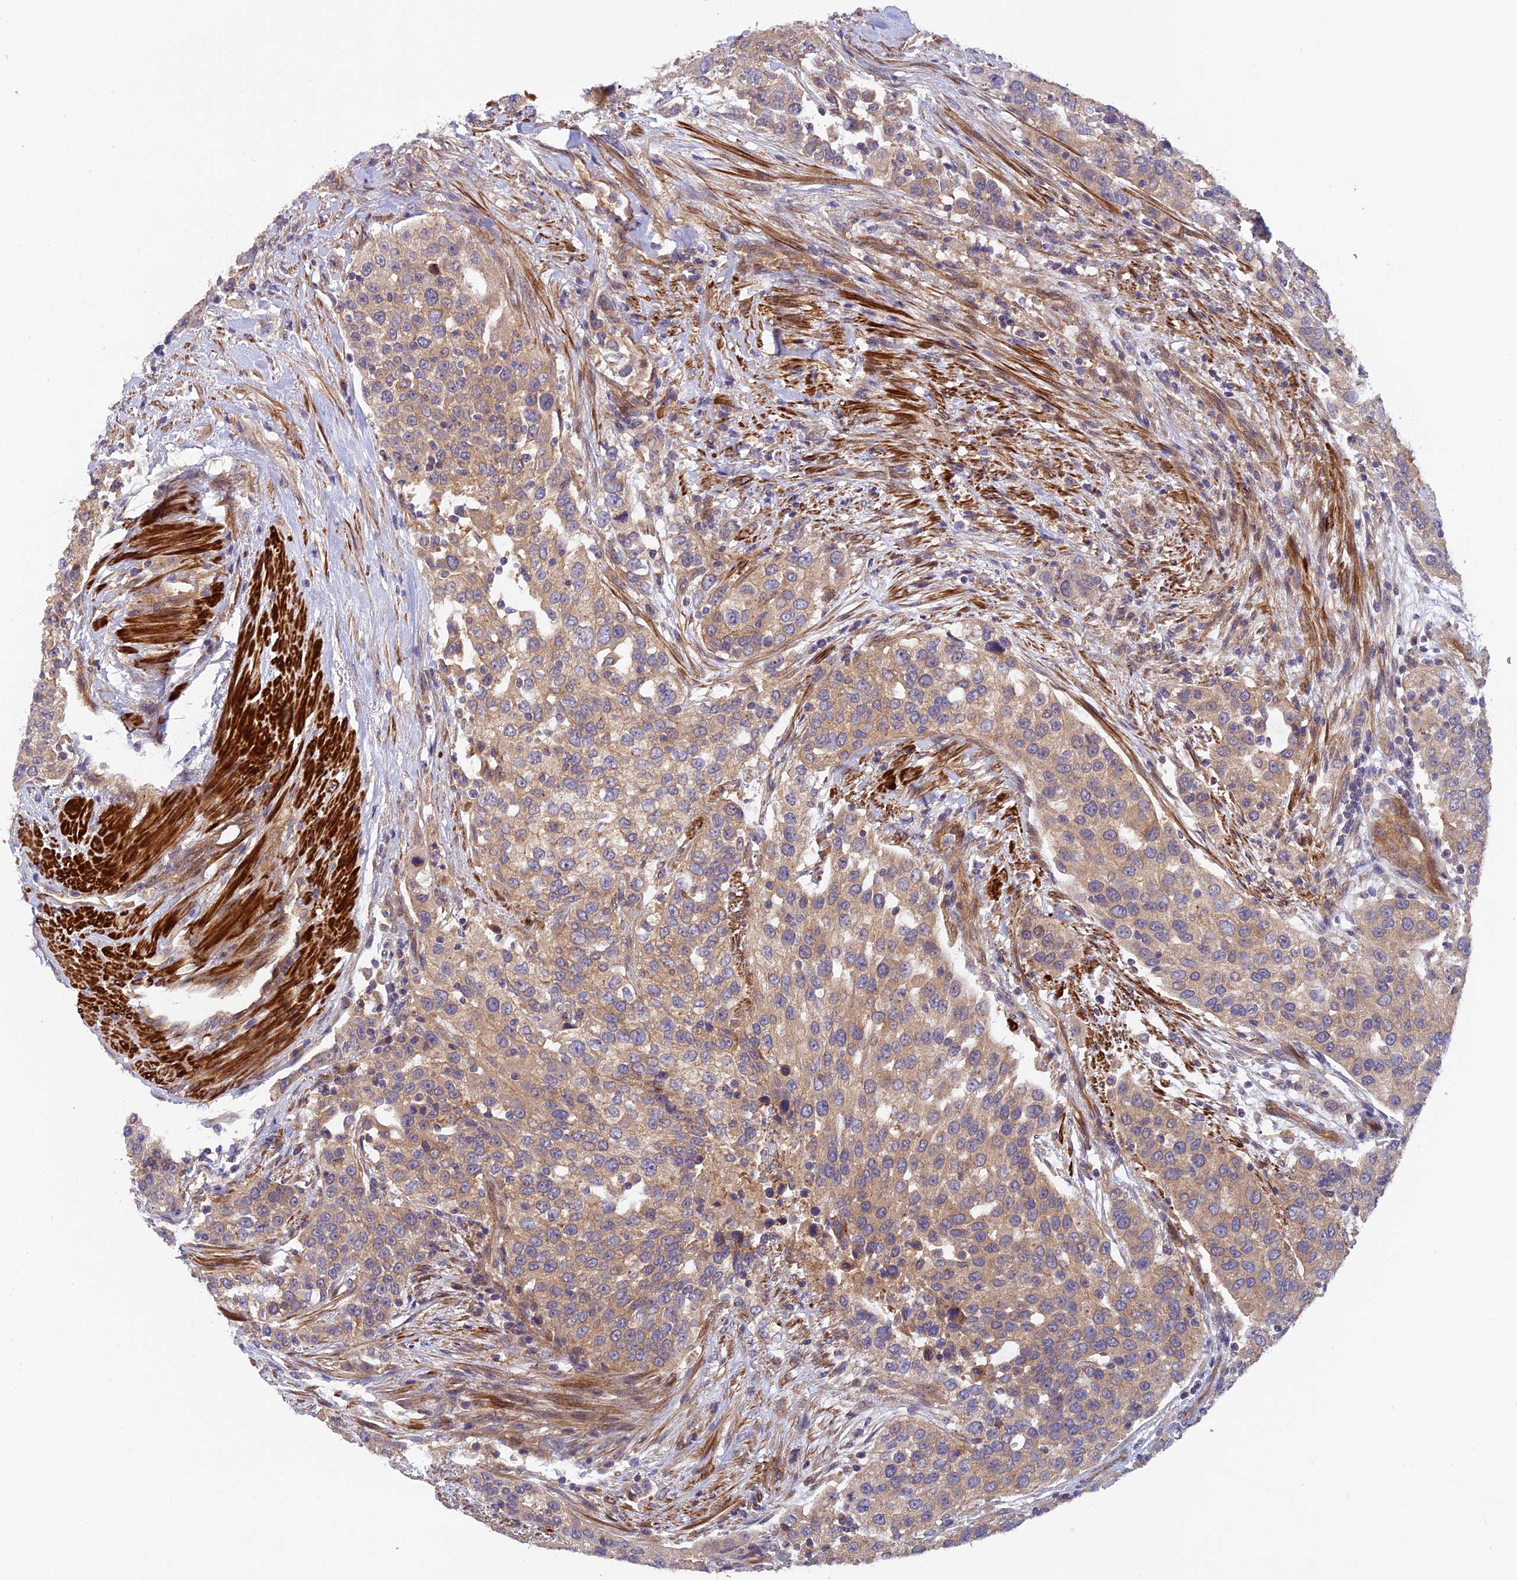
{"staining": {"intensity": "moderate", "quantity": ">75%", "location": "cytoplasmic/membranous"}, "tissue": "urothelial cancer", "cell_type": "Tumor cells", "image_type": "cancer", "snomed": [{"axis": "morphology", "description": "Urothelial carcinoma, High grade"}, {"axis": "topography", "description": "Urinary bladder"}], "caption": "IHC micrograph of neoplastic tissue: urothelial carcinoma (high-grade) stained using IHC demonstrates medium levels of moderate protein expression localized specifically in the cytoplasmic/membranous of tumor cells, appearing as a cytoplasmic/membranous brown color.", "gene": "ADAMTS15", "patient": {"sex": "female", "age": 80}}